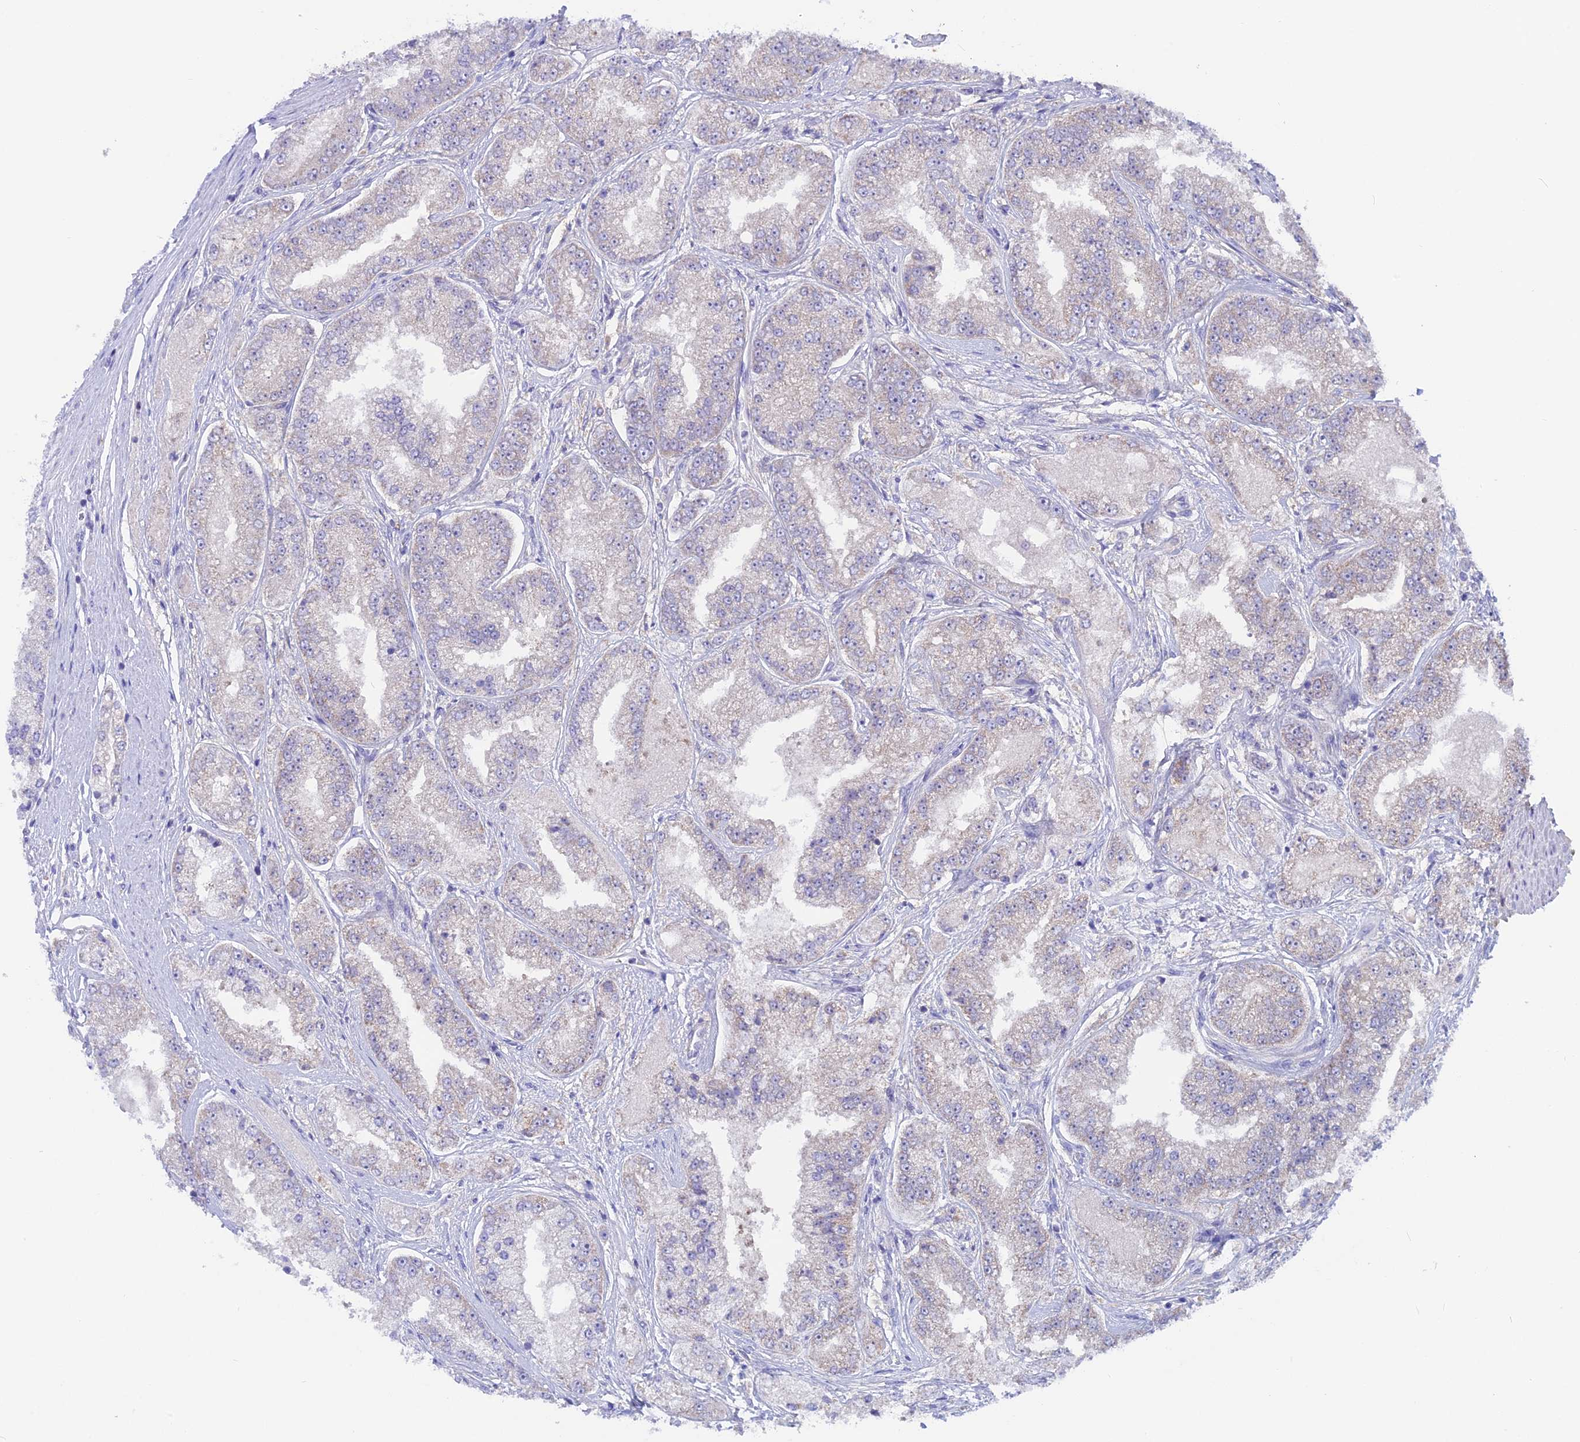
{"staining": {"intensity": "negative", "quantity": "none", "location": "none"}, "tissue": "prostate cancer", "cell_type": "Tumor cells", "image_type": "cancer", "snomed": [{"axis": "morphology", "description": "Adenocarcinoma, High grade"}, {"axis": "topography", "description": "Prostate"}], "caption": "IHC photomicrograph of neoplastic tissue: high-grade adenocarcinoma (prostate) stained with DAB (3,3'-diaminobenzidine) shows no significant protein positivity in tumor cells.", "gene": "LZTFL1", "patient": {"sex": "male", "age": 71}}